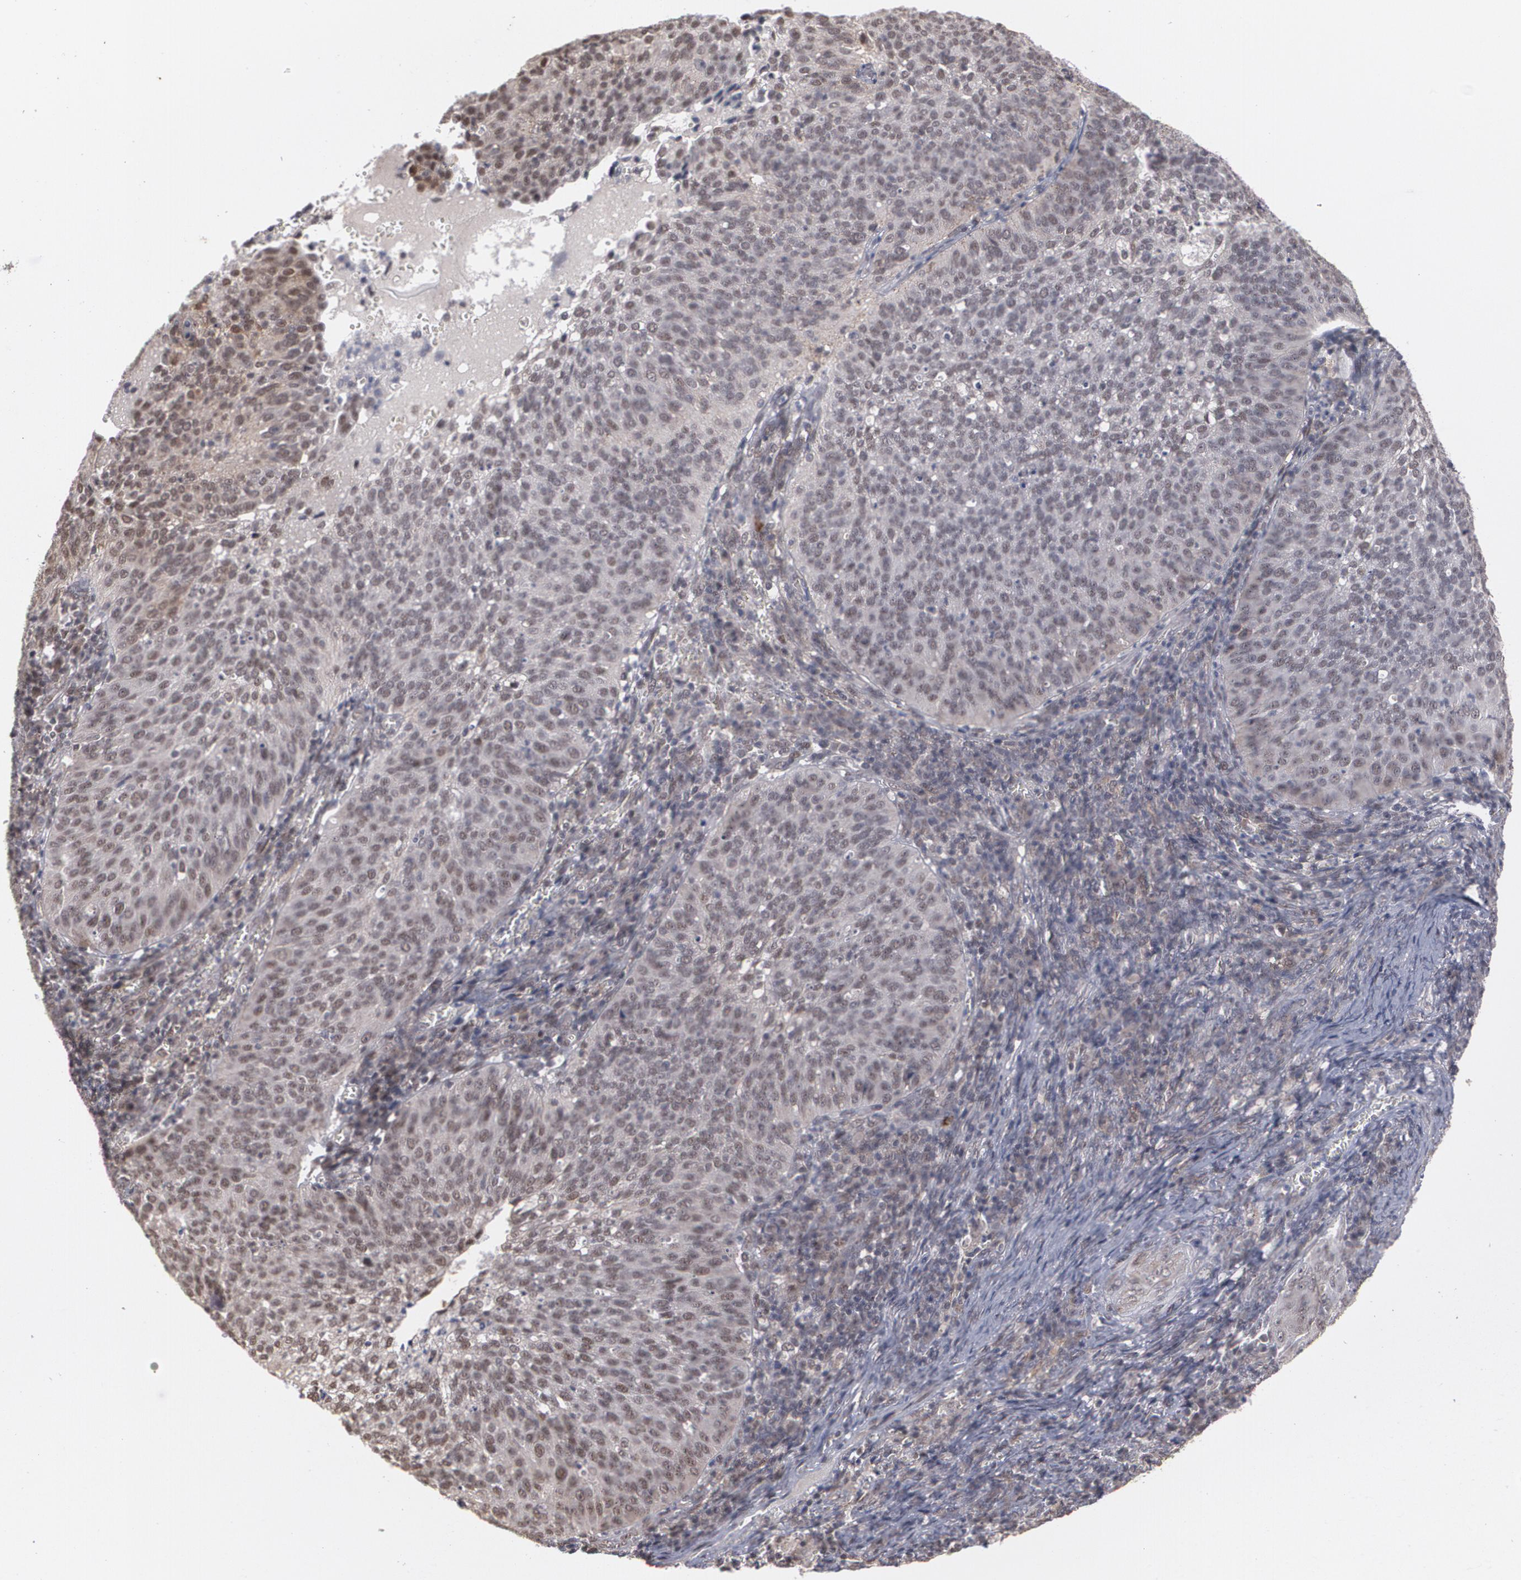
{"staining": {"intensity": "weak", "quantity": ">75%", "location": "nuclear"}, "tissue": "cervical cancer", "cell_type": "Tumor cells", "image_type": "cancer", "snomed": [{"axis": "morphology", "description": "Squamous cell carcinoma, NOS"}, {"axis": "topography", "description": "Cervix"}], "caption": "Weak nuclear protein expression is present in approximately >75% of tumor cells in squamous cell carcinoma (cervical). (brown staining indicates protein expression, while blue staining denotes nuclei).", "gene": "ZNF75A", "patient": {"sex": "female", "age": 39}}